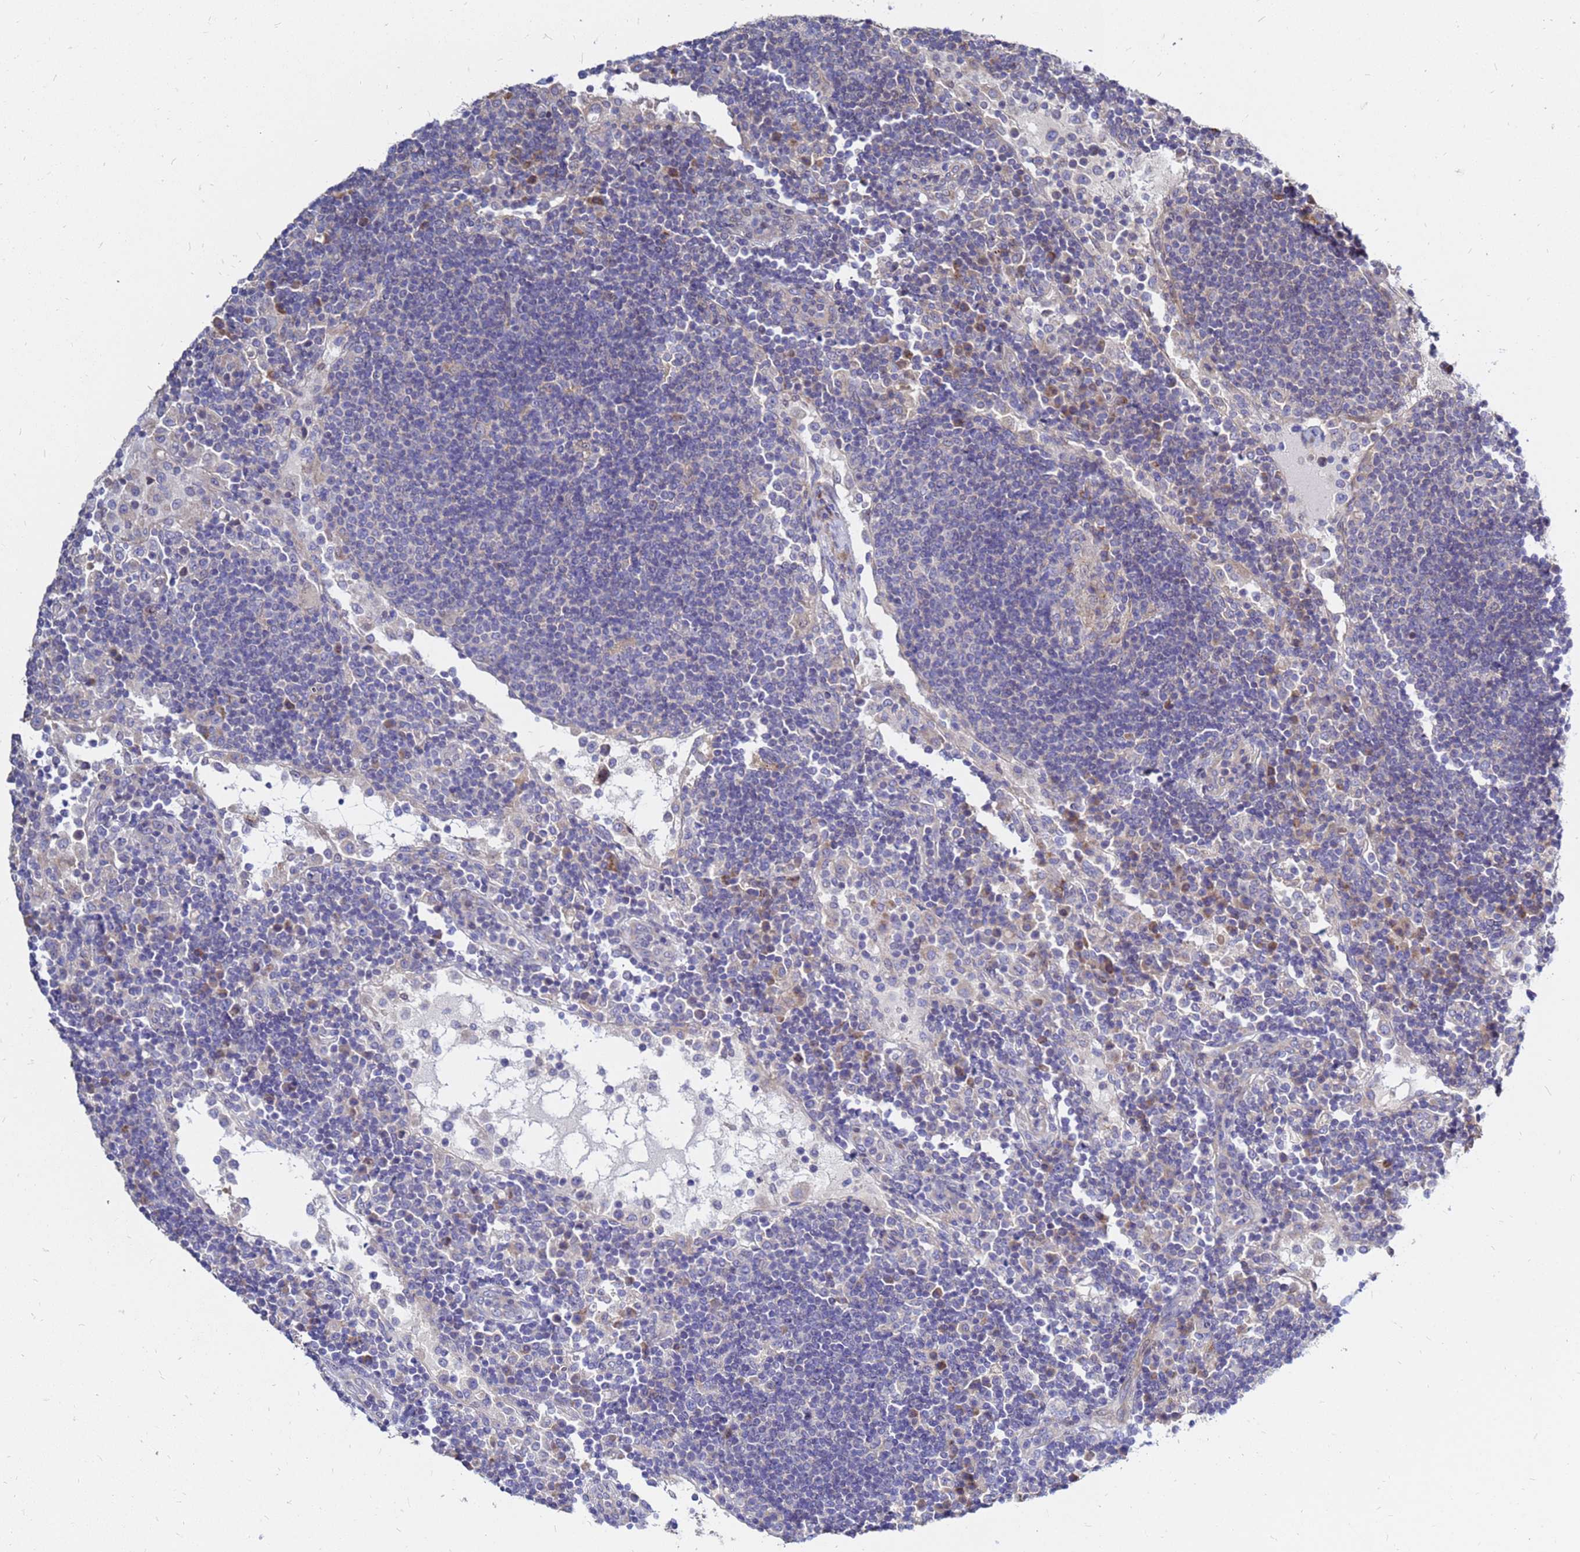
{"staining": {"intensity": "negative", "quantity": "none", "location": "none"}, "tissue": "lymph node", "cell_type": "Germinal center cells", "image_type": "normal", "snomed": [{"axis": "morphology", "description": "Normal tissue, NOS"}, {"axis": "topography", "description": "Lymph node"}], "caption": "A high-resolution image shows IHC staining of unremarkable lymph node, which displays no significant expression in germinal center cells.", "gene": "MOB2", "patient": {"sex": "female", "age": 53}}